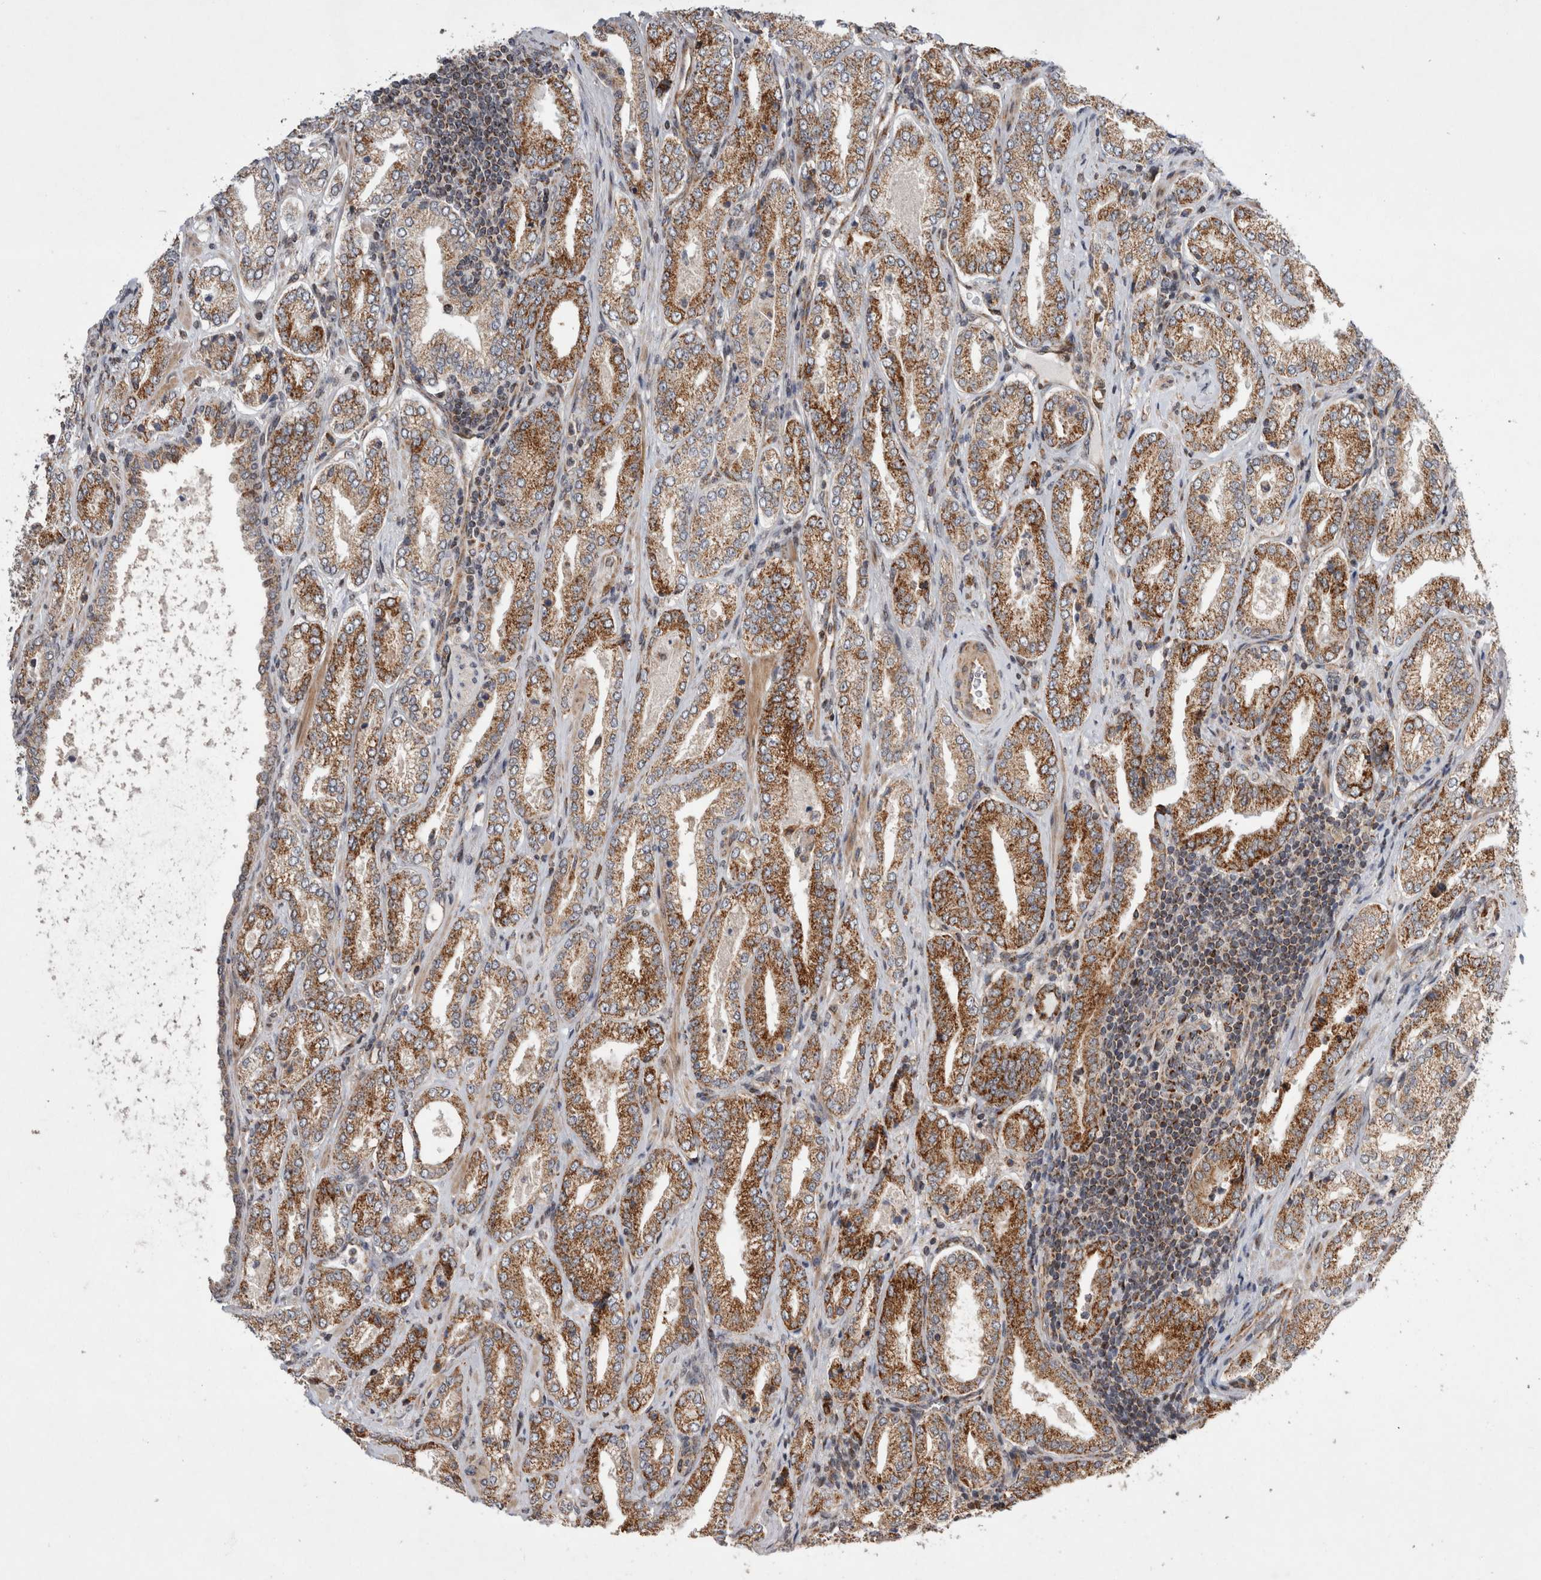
{"staining": {"intensity": "moderate", "quantity": ">75%", "location": "cytoplasmic/membranous"}, "tissue": "prostate cancer", "cell_type": "Tumor cells", "image_type": "cancer", "snomed": [{"axis": "morphology", "description": "Adenocarcinoma, Low grade"}, {"axis": "topography", "description": "Prostate"}], "caption": "Protein expression analysis of human prostate cancer (adenocarcinoma (low-grade)) reveals moderate cytoplasmic/membranous staining in approximately >75% of tumor cells.", "gene": "MRPL37", "patient": {"sex": "male", "age": 62}}